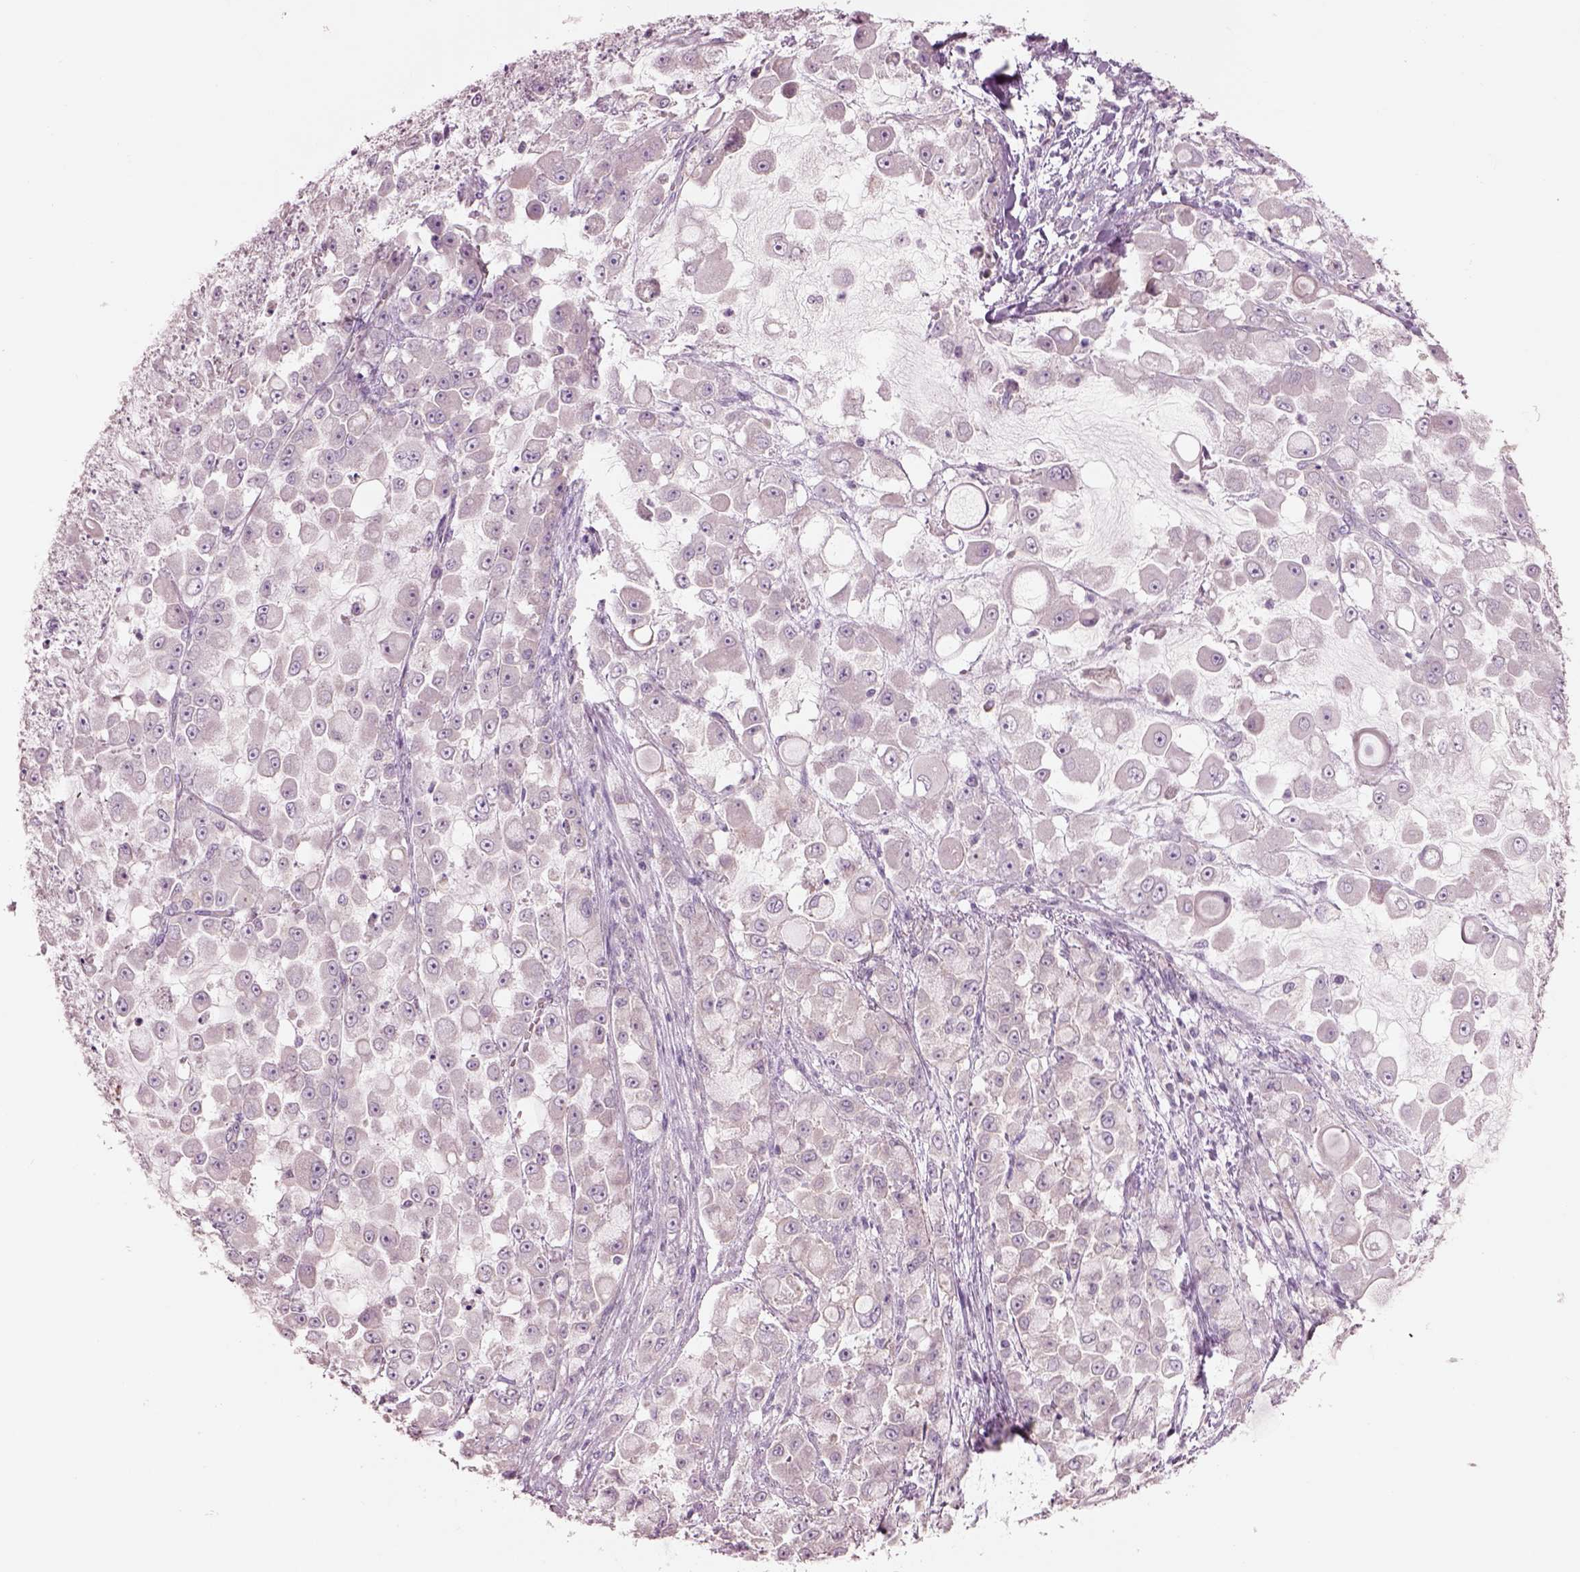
{"staining": {"intensity": "negative", "quantity": "none", "location": "none"}, "tissue": "stomach cancer", "cell_type": "Tumor cells", "image_type": "cancer", "snomed": [{"axis": "morphology", "description": "Adenocarcinoma, NOS"}, {"axis": "topography", "description": "Stomach"}], "caption": "A histopathology image of human stomach cancer (adenocarcinoma) is negative for staining in tumor cells.", "gene": "DUOXA2", "patient": {"sex": "female", "age": 76}}